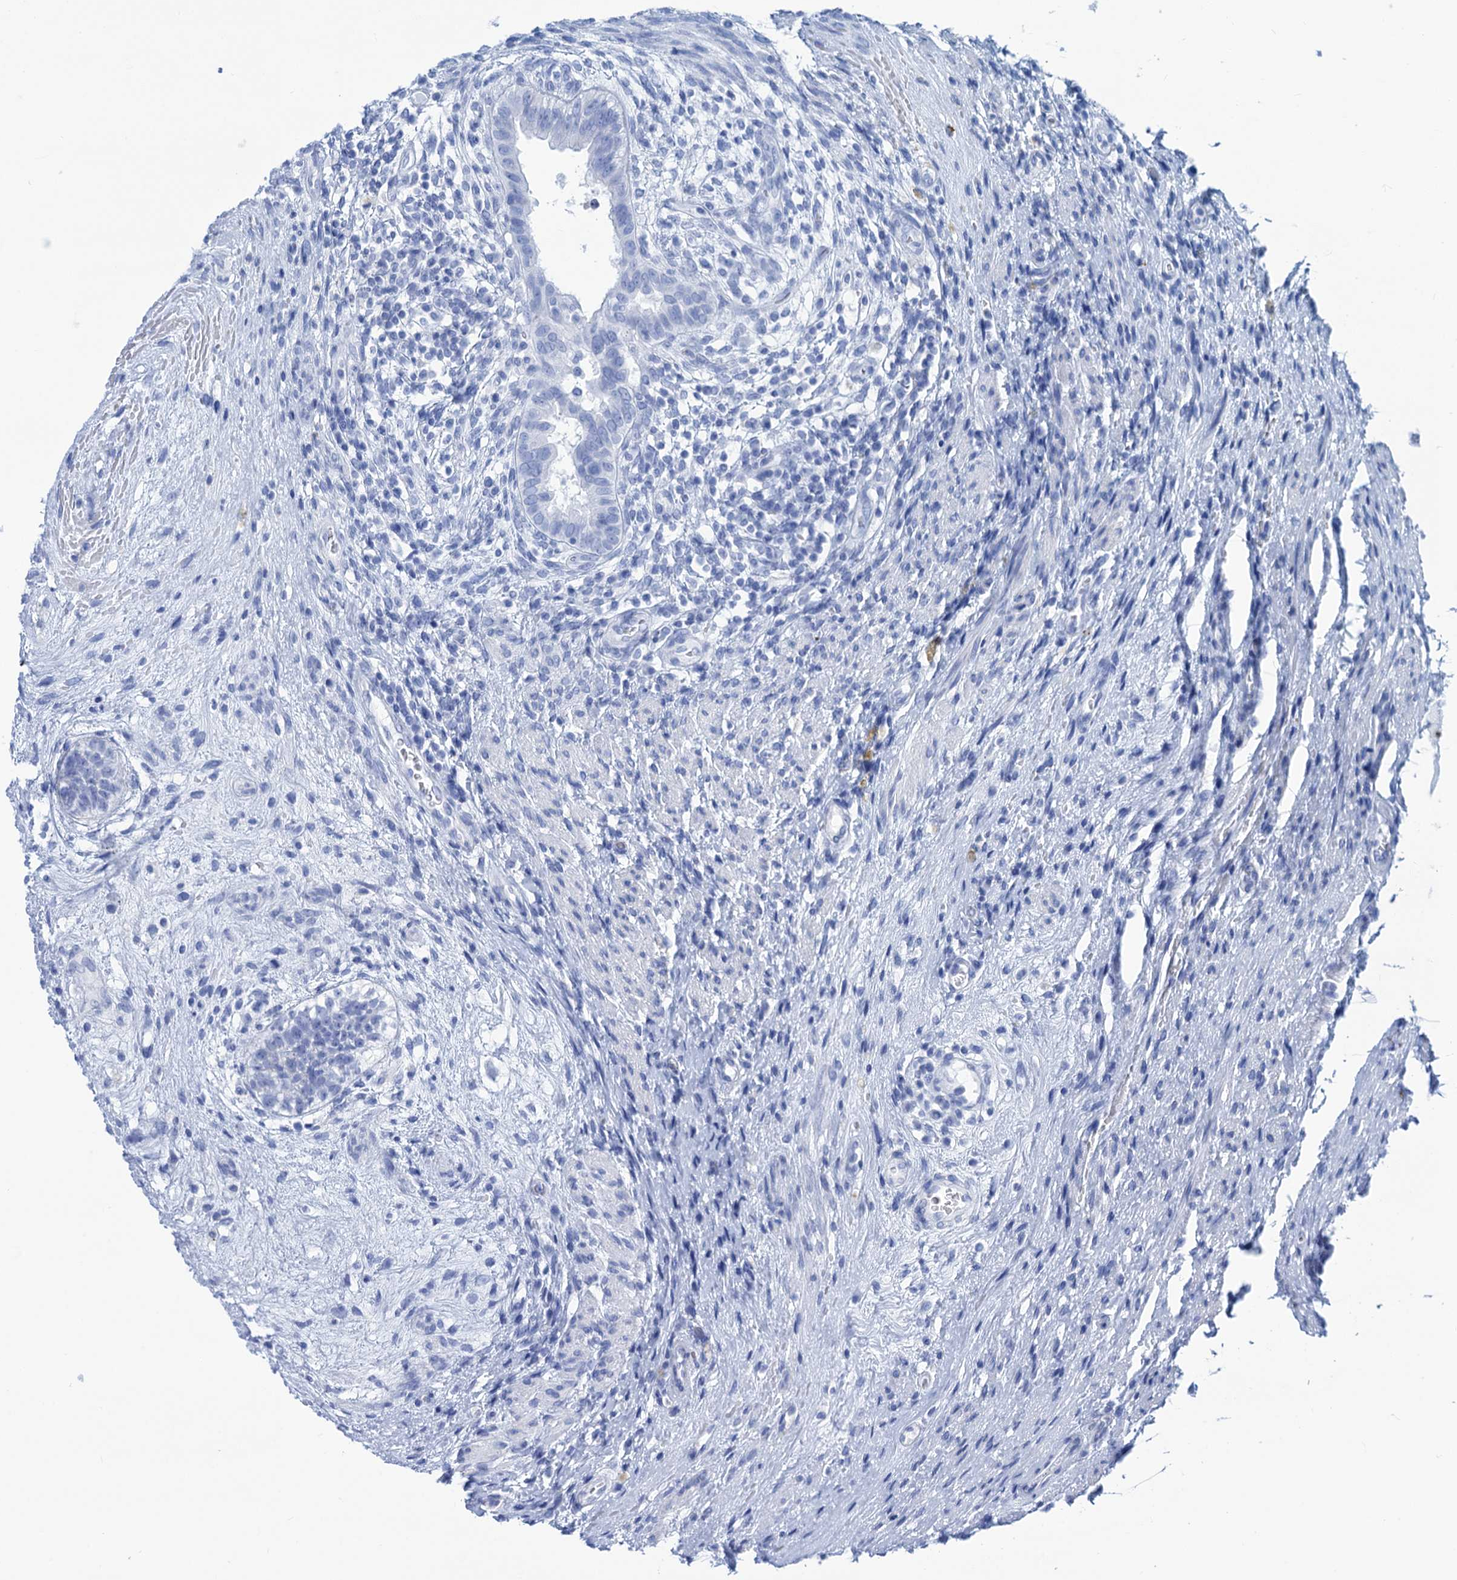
{"staining": {"intensity": "negative", "quantity": "none", "location": "none"}, "tissue": "testis cancer", "cell_type": "Tumor cells", "image_type": "cancer", "snomed": [{"axis": "morphology", "description": "Carcinoma, Embryonal, NOS"}, {"axis": "topography", "description": "Testis"}], "caption": "Immunohistochemistry (IHC) histopathology image of neoplastic tissue: testis cancer stained with DAB demonstrates no significant protein expression in tumor cells. Brightfield microscopy of immunohistochemistry stained with DAB (3,3'-diaminobenzidine) (brown) and hematoxylin (blue), captured at high magnification.", "gene": "CABYR", "patient": {"sex": "male", "age": 26}}